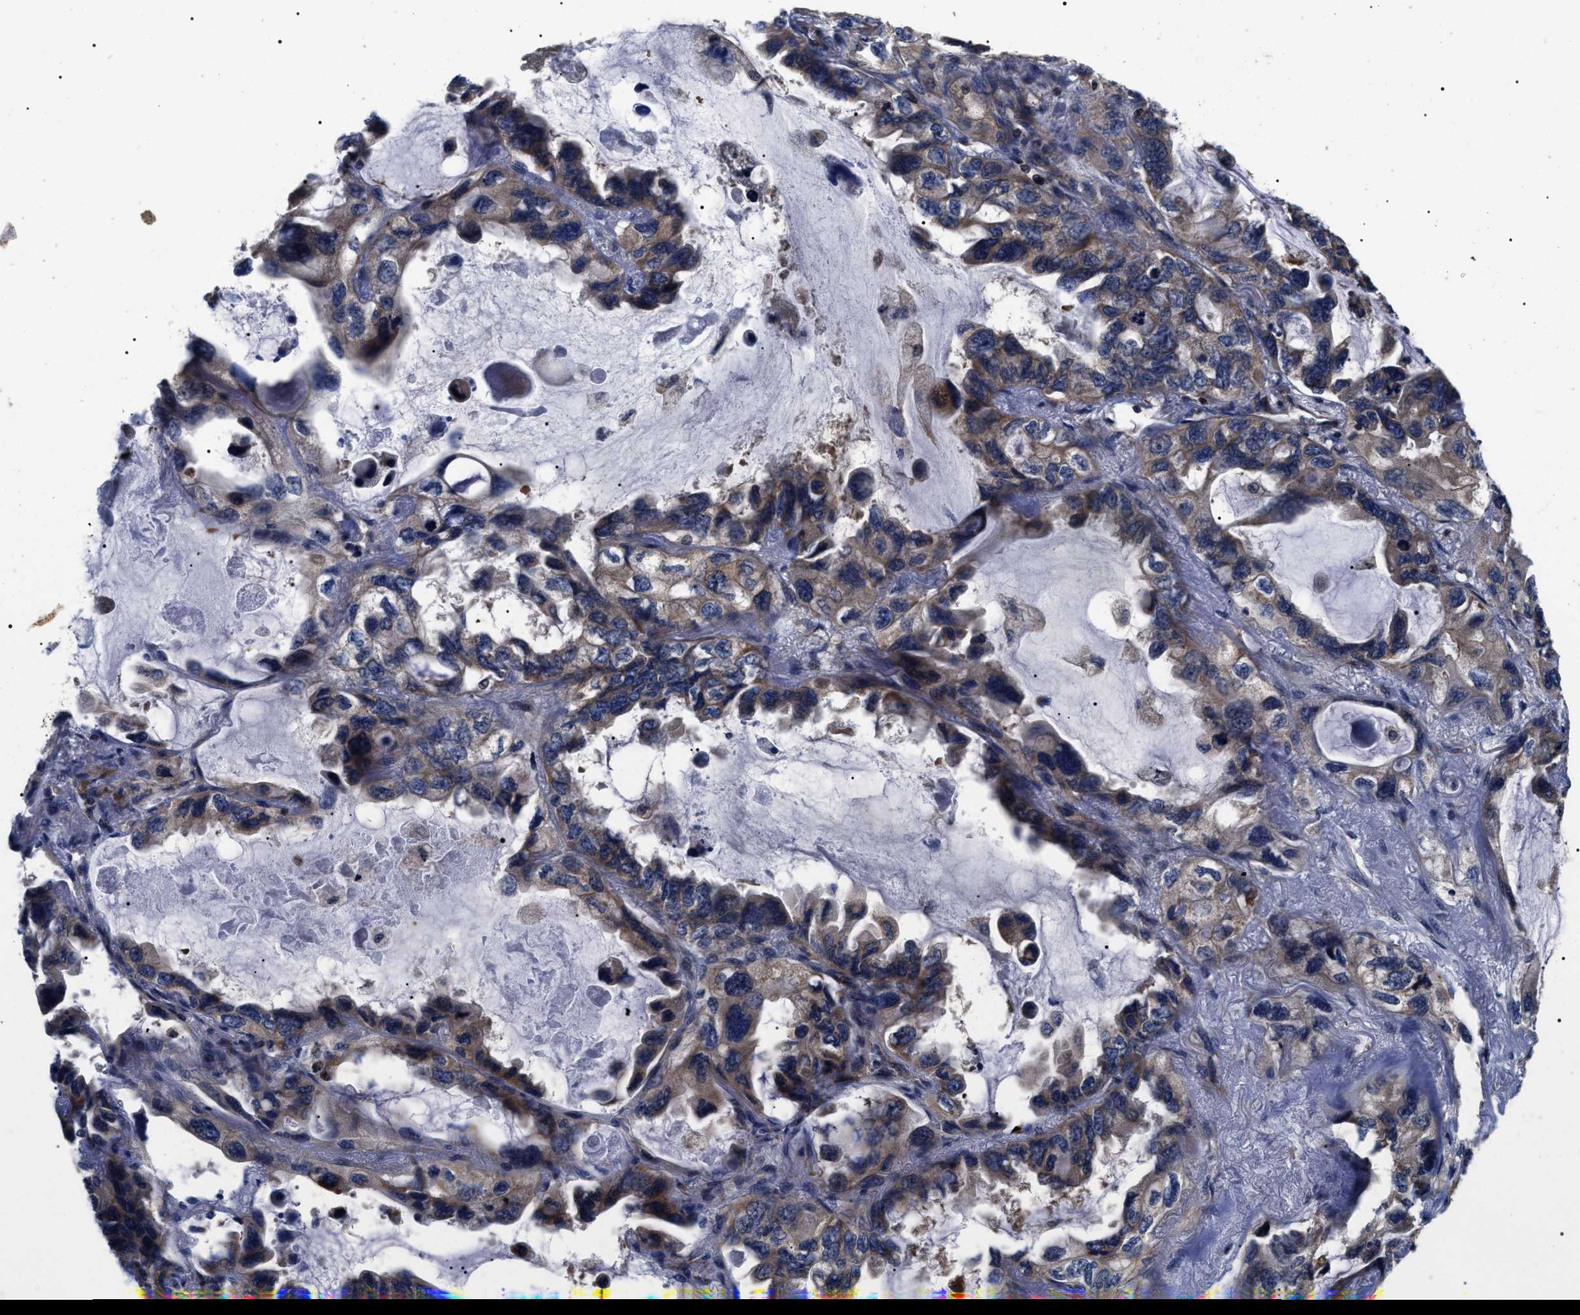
{"staining": {"intensity": "weak", "quantity": "25%-75%", "location": "cytoplasmic/membranous"}, "tissue": "lung cancer", "cell_type": "Tumor cells", "image_type": "cancer", "snomed": [{"axis": "morphology", "description": "Squamous cell carcinoma, NOS"}, {"axis": "topography", "description": "Lung"}], "caption": "Tumor cells exhibit low levels of weak cytoplasmic/membranous positivity in about 25%-75% of cells in lung cancer (squamous cell carcinoma). (IHC, brightfield microscopy, high magnification).", "gene": "MIS18A", "patient": {"sex": "female", "age": 73}}